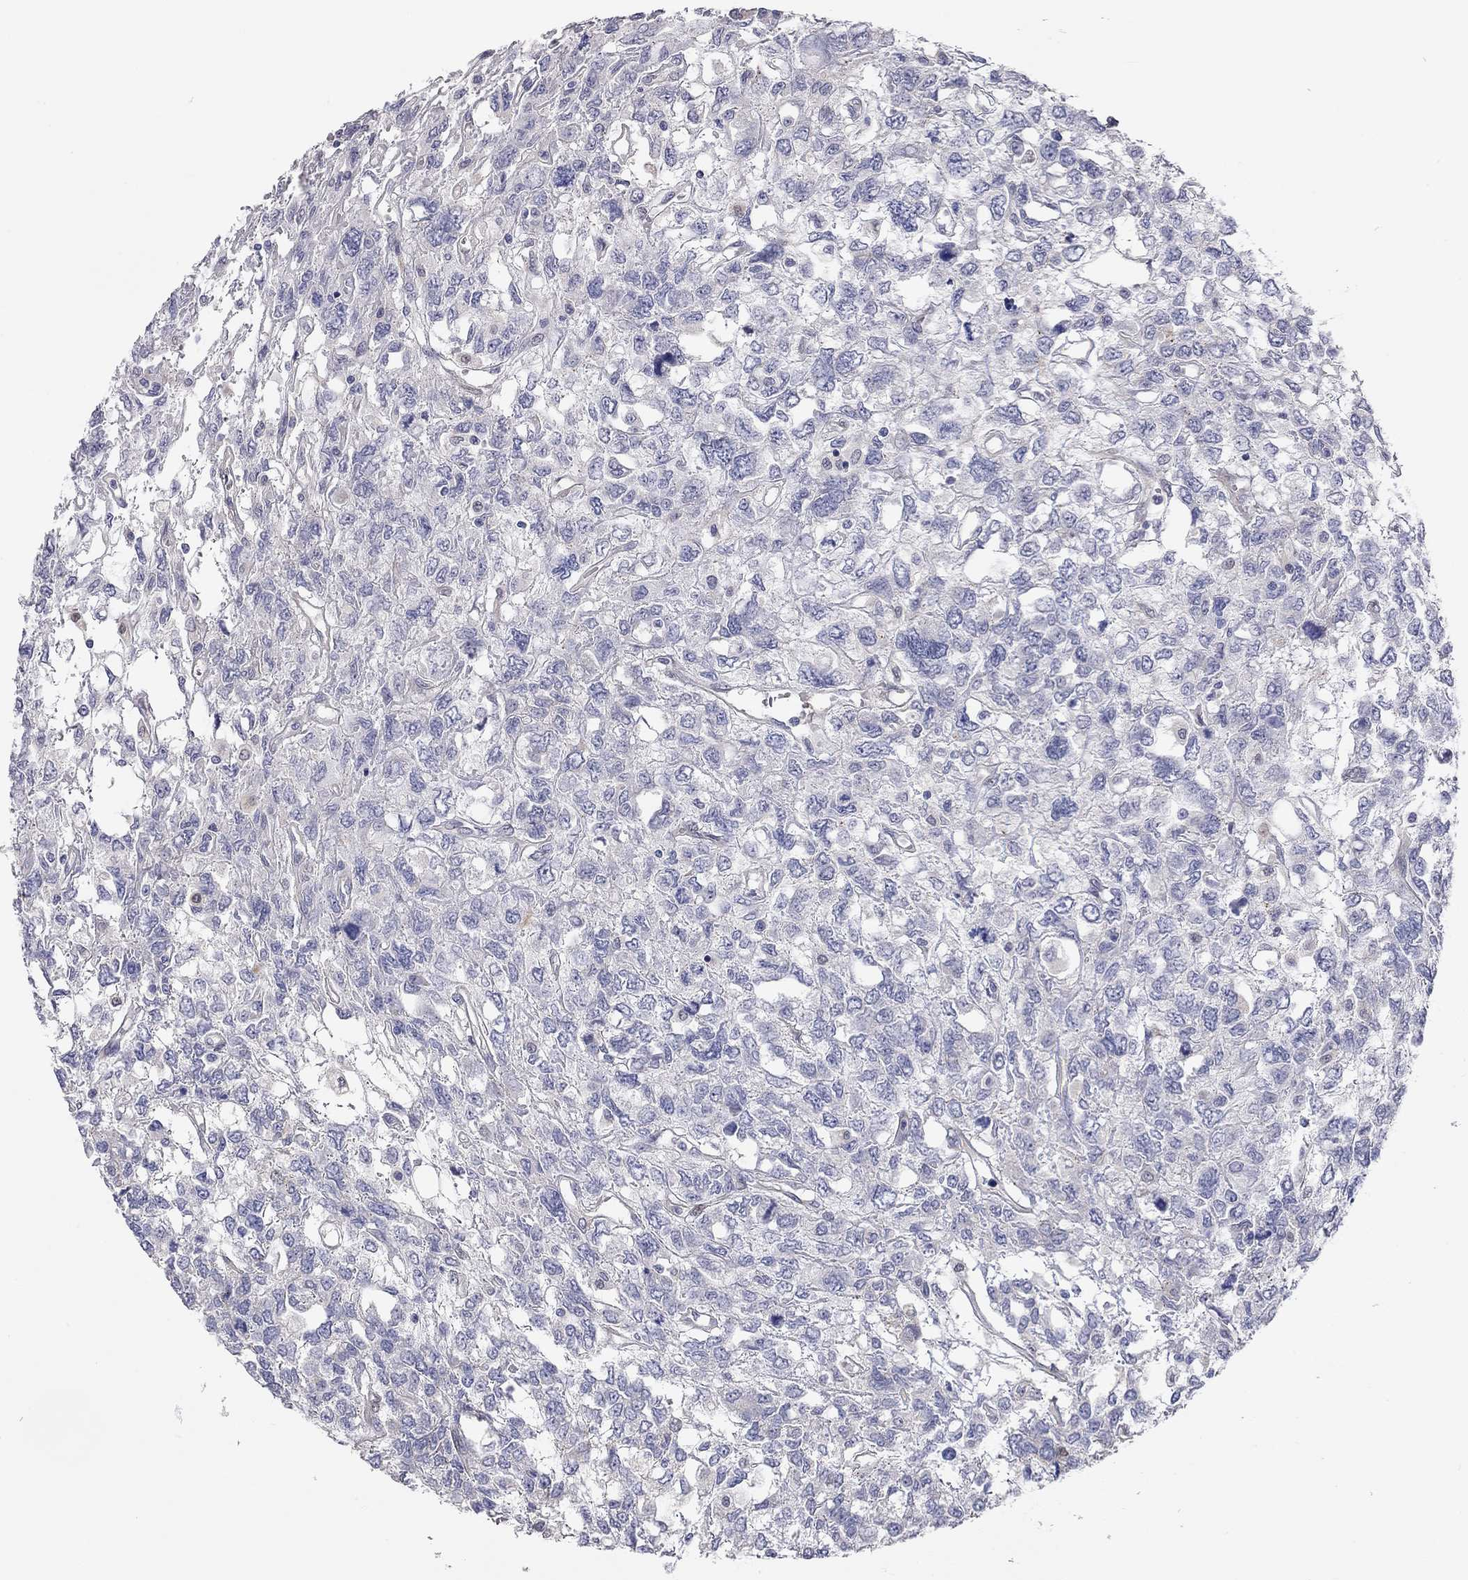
{"staining": {"intensity": "negative", "quantity": "none", "location": "none"}, "tissue": "testis cancer", "cell_type": "Tumor cells", "image_type": "cancer", "snomed": [{"axis": "morphology", "description": "Seminoma, NOS"}, {"axis": "topography", "description": "Testis"}], "caption": "This micrograph is of testis cancer (seminoma) stained with IHC to label a protein in brown with the nuclei are counter-stained blue. There is no staining in tumor cells.", "gene": "PAPSS2", "patient": {"sex": "male", "age": 52}}